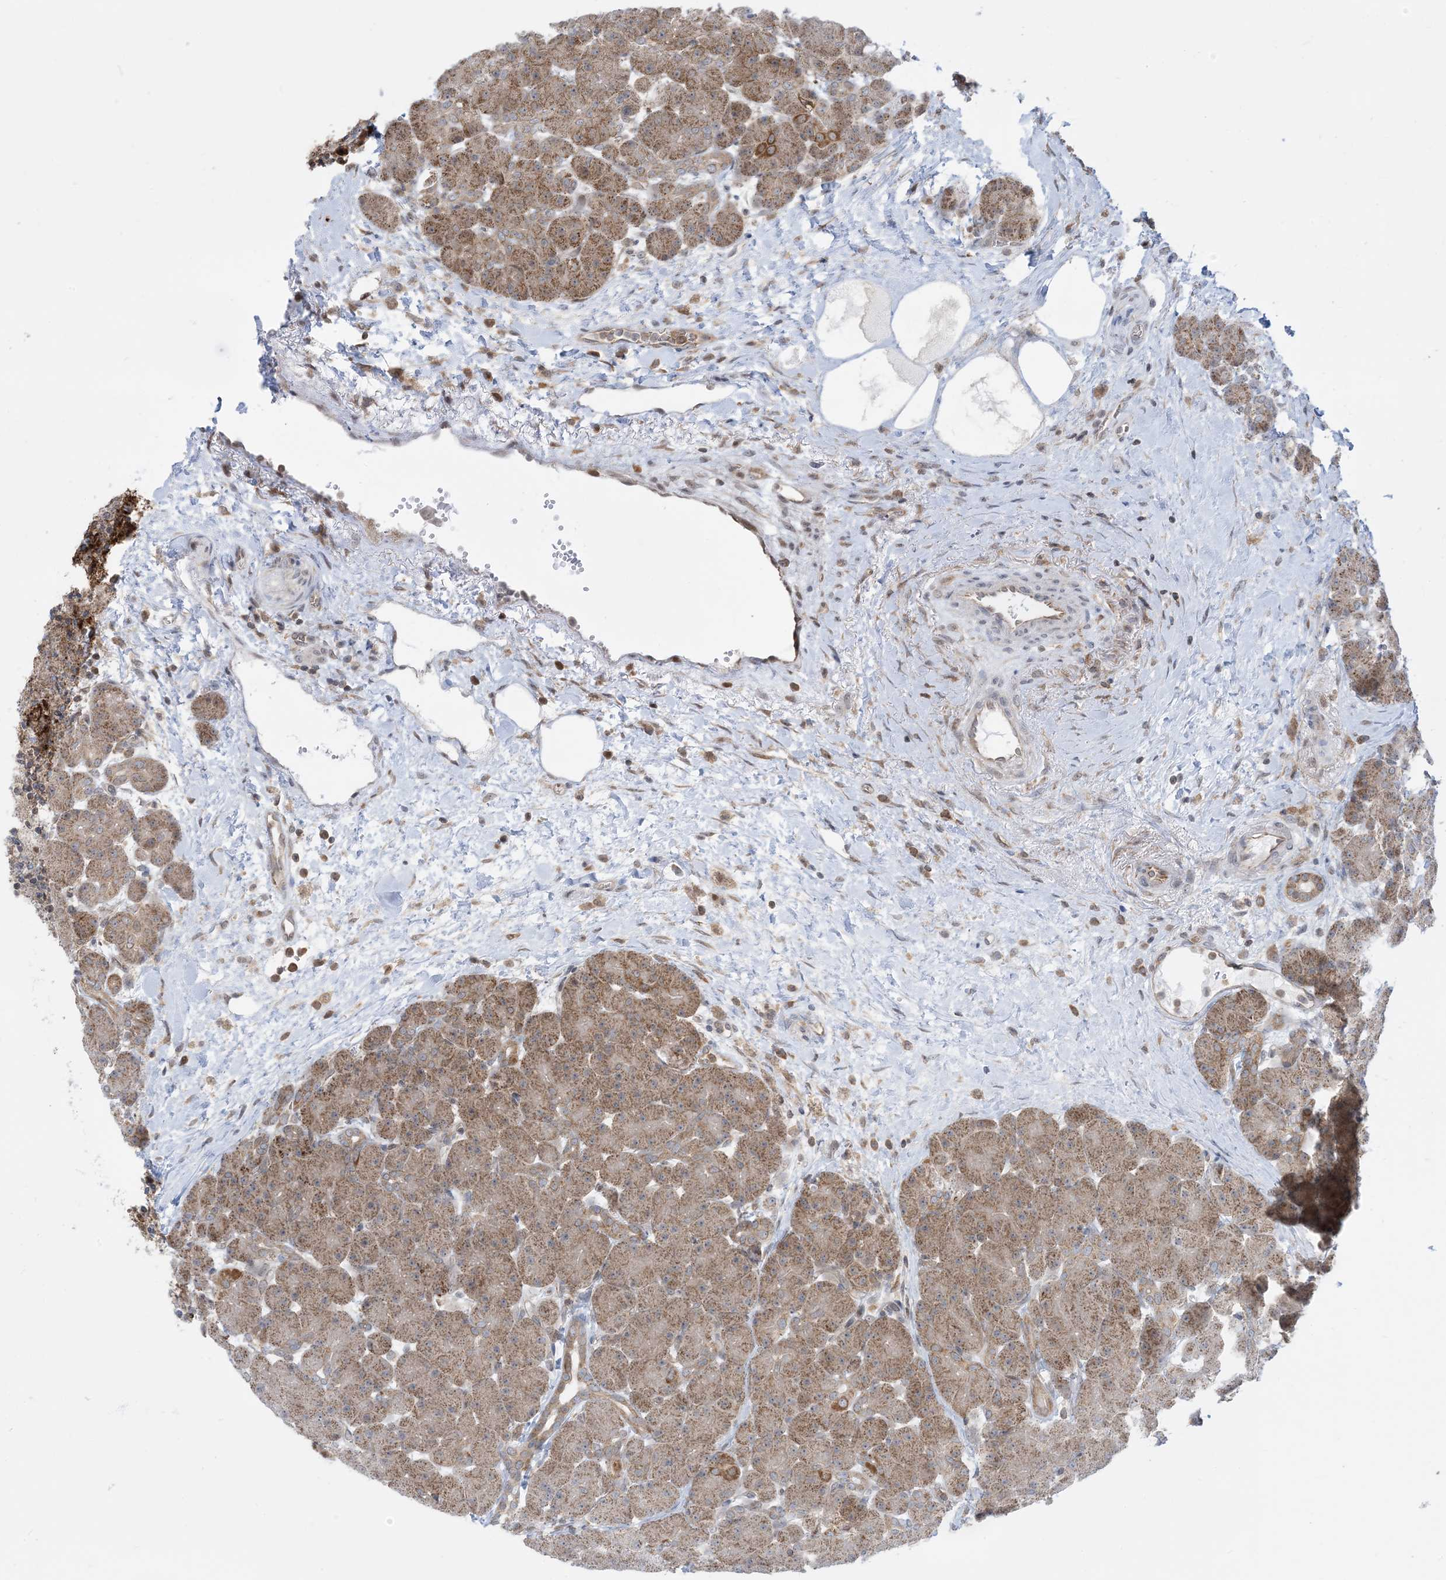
{"staining": {"intensity": "moderate", "quantity": ">75%", "location": "cytoplasmic/membranous"}, "tissue": "pancreas", "cell_type": "Exocrine glandular cells", "image_type": "normal", "snomed": [{"axis": "morphology", "description": "Normal tissue, NOS"}, {"axis": "topography", "description": "Pancreas"}], "caption": "Protein staining of benign pancreas demonstrates moderate cytoplasmic/membranous positivity in approximately >75% of exocrine glandular cells. The staining was performed using DAB (3,3'-diaminobenzidine) to visualize the protein expression in brown, while the nuclei were stained in blue with hematoxylin (Magnification: 20x).", "gene": "CASP4", "patient": {"sex": "male", "age": 66}}